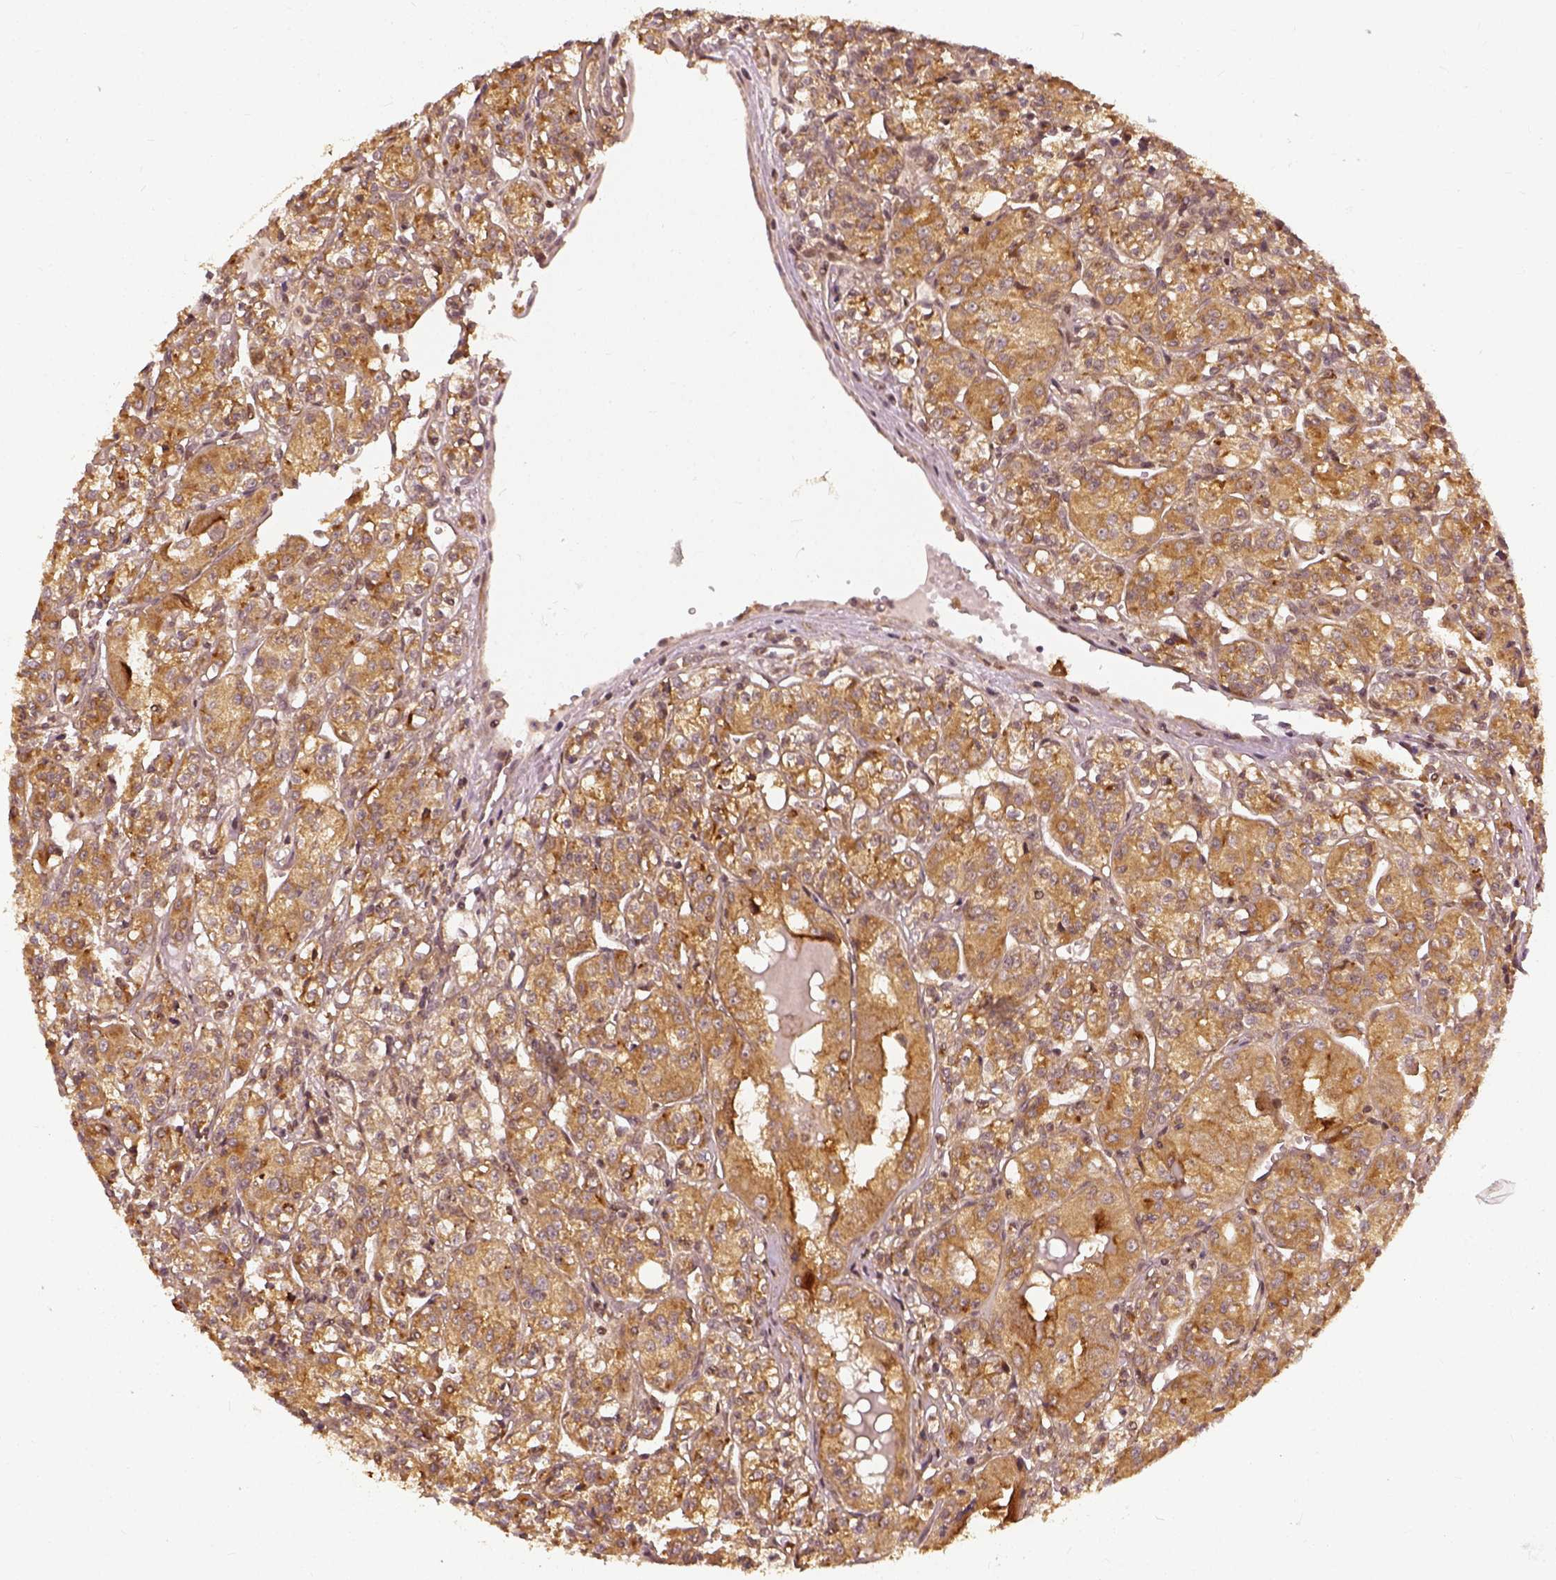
{"staining": {"intensity": "moderate", "quantity": ">75%", "location": "cytoplasmic/membranous"}, "tissue": "renal cancer", "cell_type": "Tumor cells", "image_type": "cancer", "snomed": [{"axis": "morphology", "description": "Adenocarcinoma, NOS"}, {"axis": "topography", "description": "Kidney"}], "caption": "Immunohistochemical staining of renal cancer displays moderate cytoplasmic/membranous protein expression in approximately >75% of tumor cells.", "gene": "VEGFA", "patient": {"sex": "male", "age": 36}}